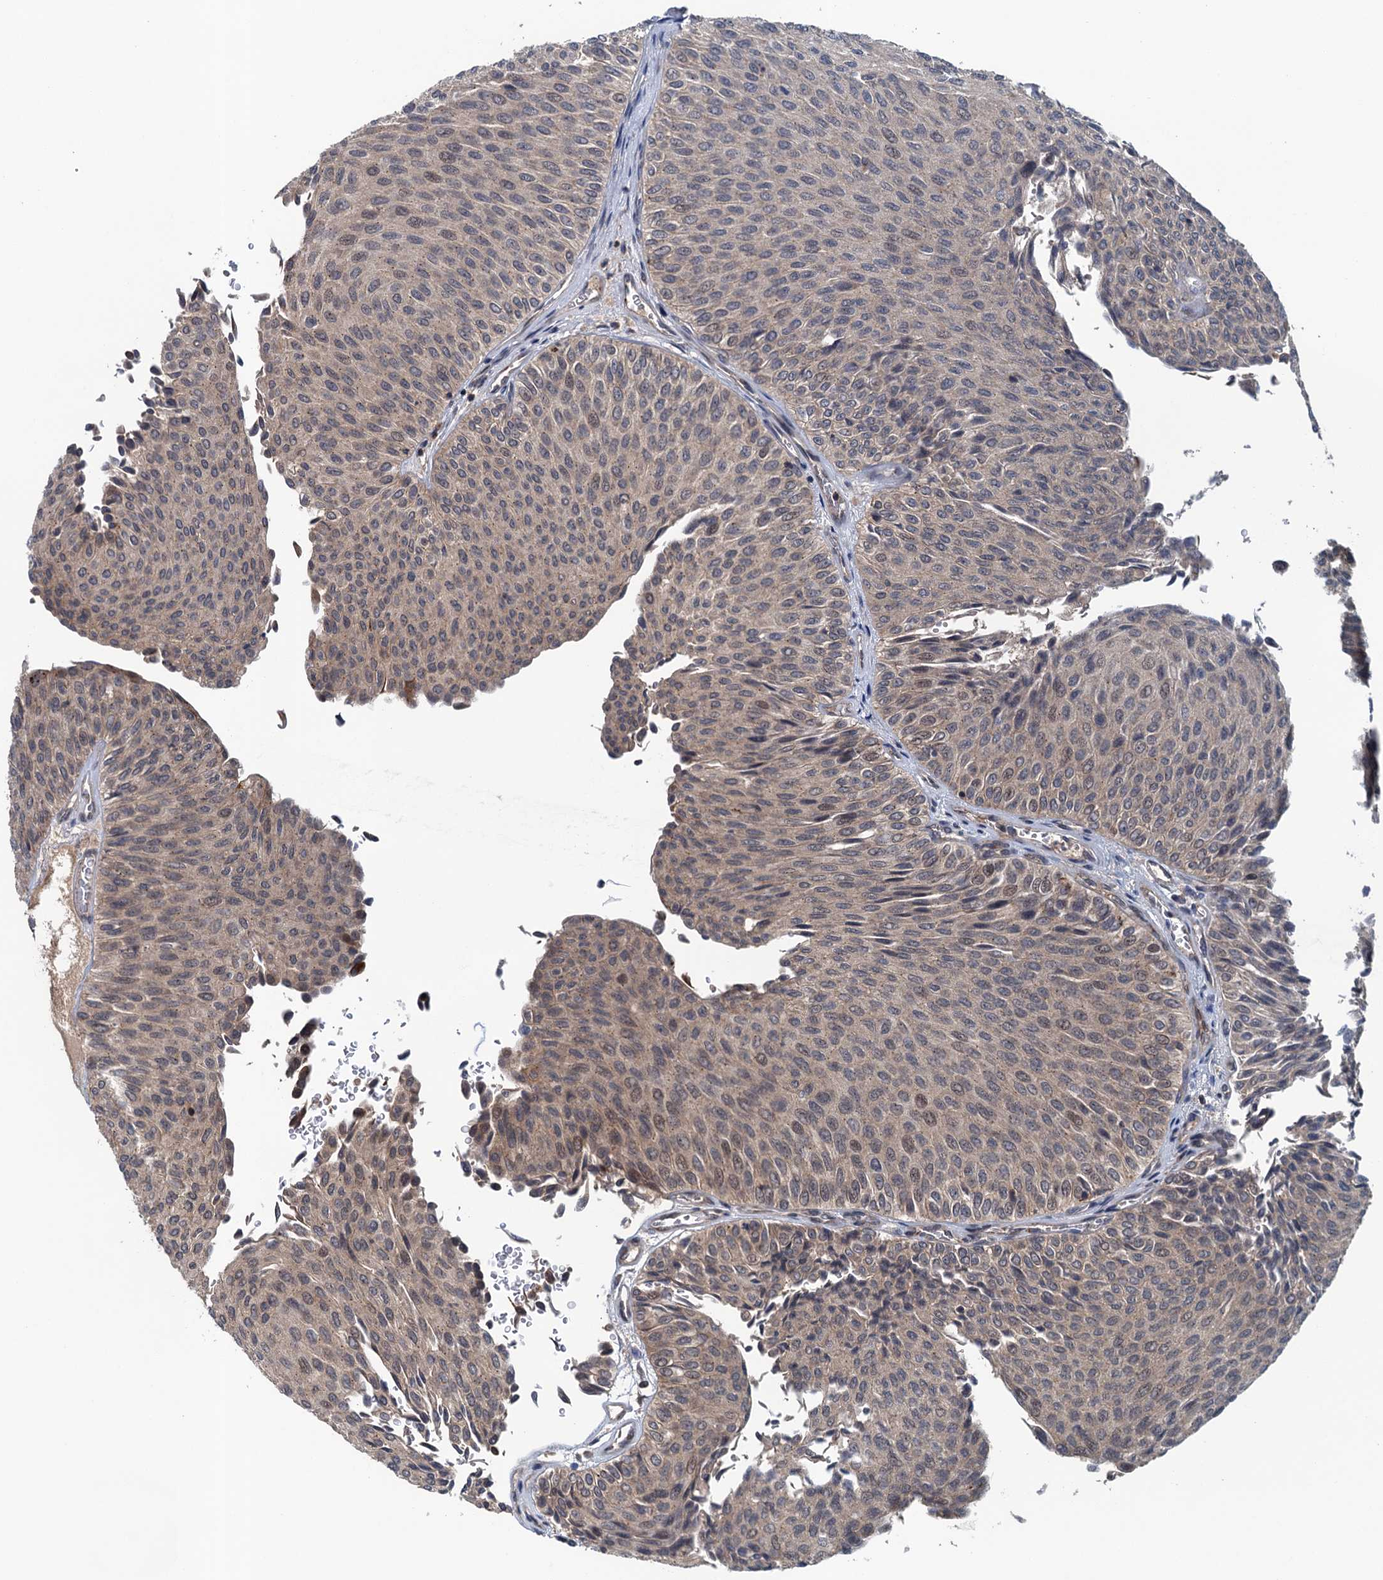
{"staining": {"intensity": "weak", "quantity": "25%-75%", "location": "cytoplasmic/membranous"}, "tissue": "urothelial cancer", "cell_type": "Tumor cells", "image_type": "cancer", "snomed": [{"axis": "morphology", "description": "Urothelial carcinoma, Low grade"}, {"axis": "topography", "description": "Urinary bladder"}], "caption": "This histopathology image demonstrates low-grade urothelial carcinoma stained with immunohistochemistry to label a protein in brown. The cytoplasmic/membranous of tumor cells show weak positivity for the protein. Nuclei are counter-stained blue.", "gene": "RNF165", "patient": {"sex": "male", "age": 78}}